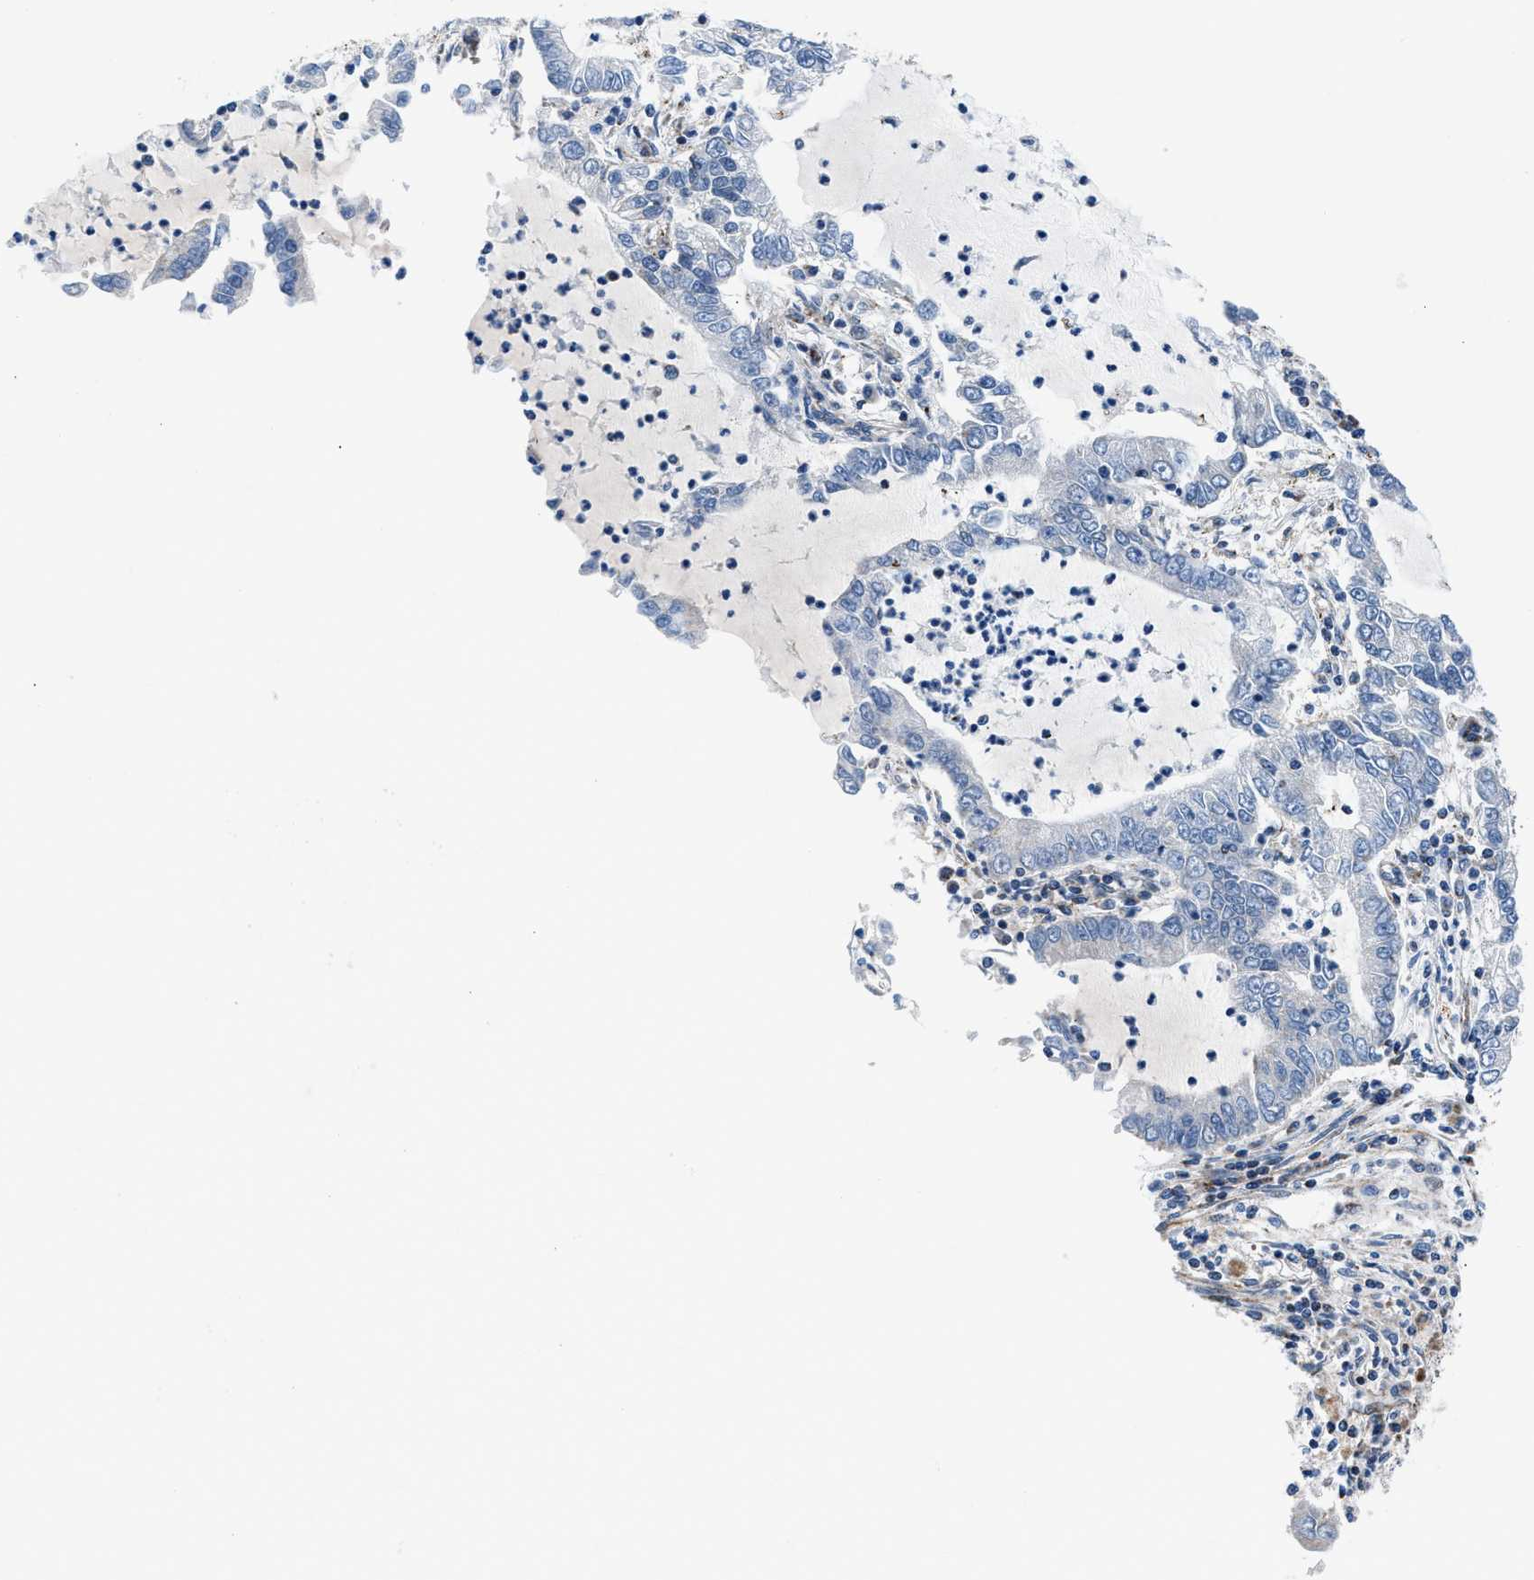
{"staining": {"intensity": "moderate", "quantity": "<25%", "location": "cytoplasmic/membranous"}, "tissue": "lung cancer", "cell_type": "Tumor cells", "image_type": "cancer", "snomed": [{"axis": "morphology", "description": "Adenocarcinoma, NOS"}, {"axis": "topography", "description": "Lung"}], "caption": "Immunohistochemistry (IHC) image of human lung adenocarcinoma stained for a protein (brown), which shows low levels of moderate cytoplasmic/membranous positivity in about <25% of tumor cells.", "gene": "LMO2", "patient": {"sex": "female", "age": 51}}